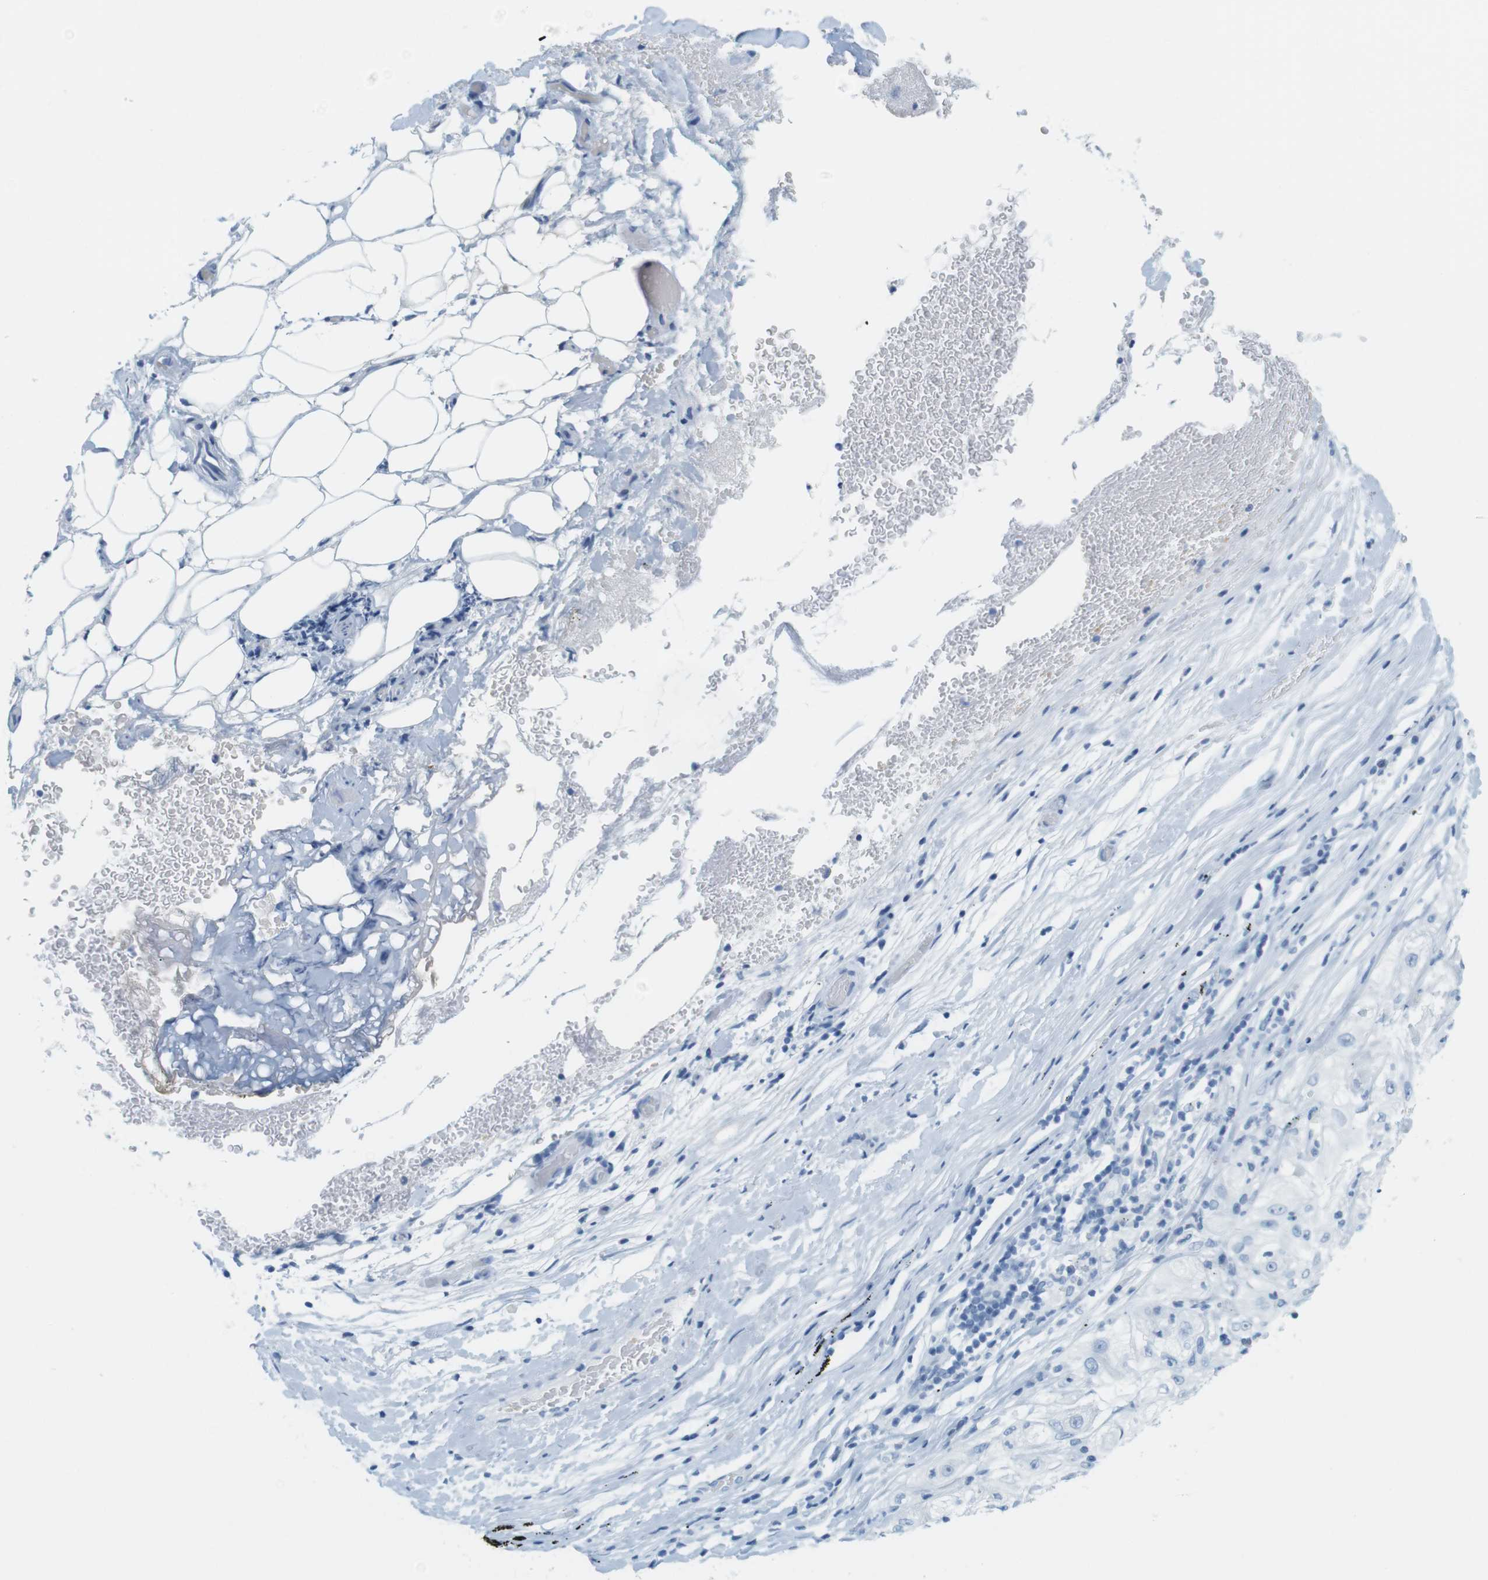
{"staining": {"intensity": "negative", "quantity": "none", "location": "none"}, "tissue": "lung cancer", "cell_type": "Tumor cells", "image_type": "cancer", "snomed": [{"axis": "morphology", "description": "Inflammation, NOS"}, {"axis": "morphology", "description": "Squamous cell carcinoma, NOS"}, {"axis": "topography", "description": "Lymph node"}, {"axis": "topography", "description": "Soft tissue"}, {"axis": "topography", "description": "Lung"}], "caption": "Immunohistochemistry (IHC) photomicrograph of human lung cancer stained for a protein (brown), which exhibits no staining in tumor cells.", "gene": "TNNT2", "patient": {"sex": "male", "age": 66}}